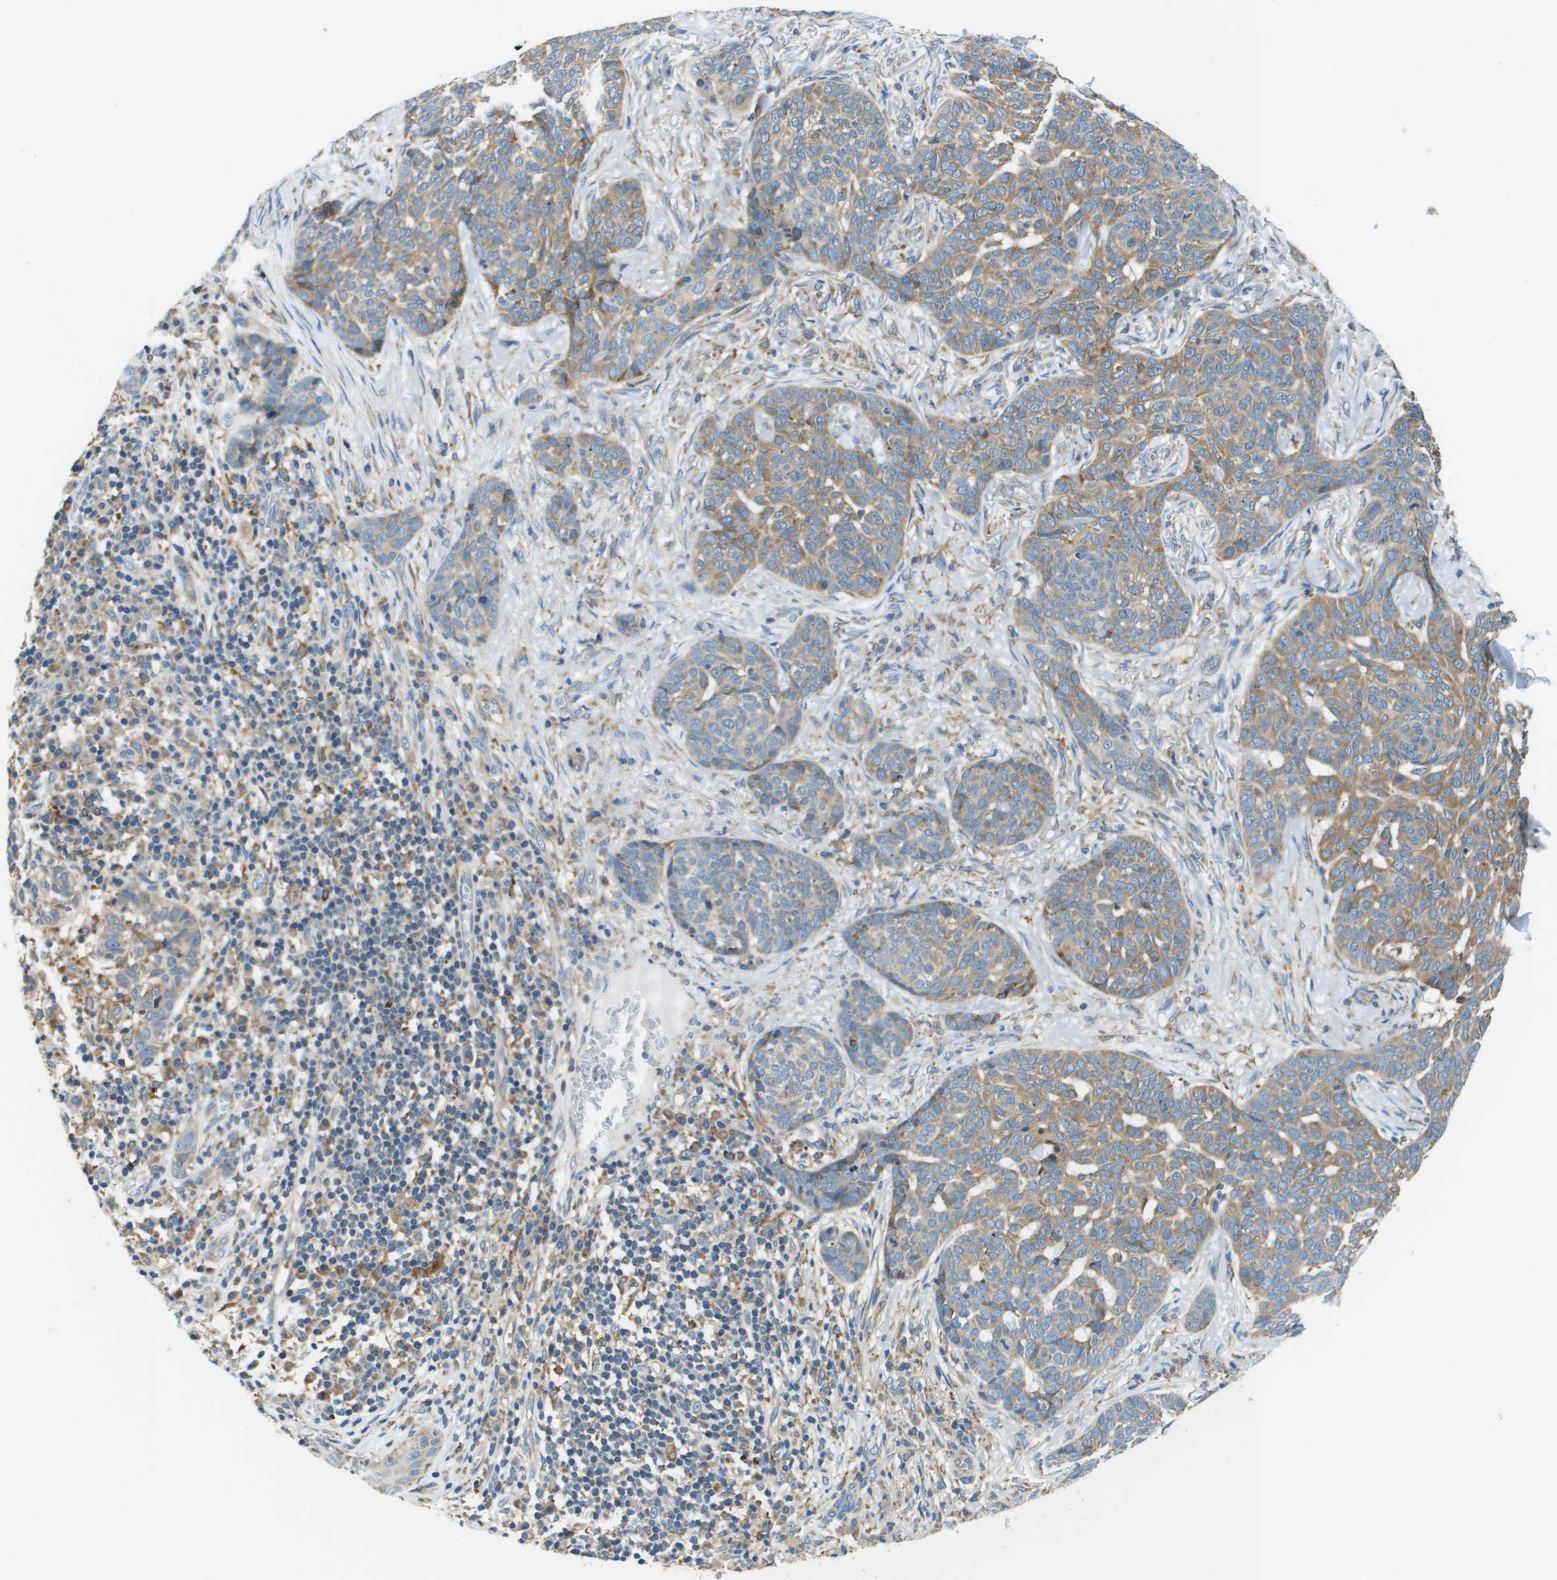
{"staining": {"intensity": "moderate", "quantity": "25%-75%", "location": "cytoplasmic/membranous"}, "tissue": "skin cancer", "cell_type": "Tumor cells", "image_type": "cancer", "snomed": [{"axis": "morphology", "description": "Basal cell carcinoma"}, {"axis": "topography", "description": "Skin"}], "caption": "This is a micrograph of immunohistochemistry (IHC) staining of skin basal cell carcinoma, which shows moderate positivity in the cytoplasmic/membranous of tumor cells.", "gene": "CNPY3", "patient": {"sex": "male", "age": 85}}